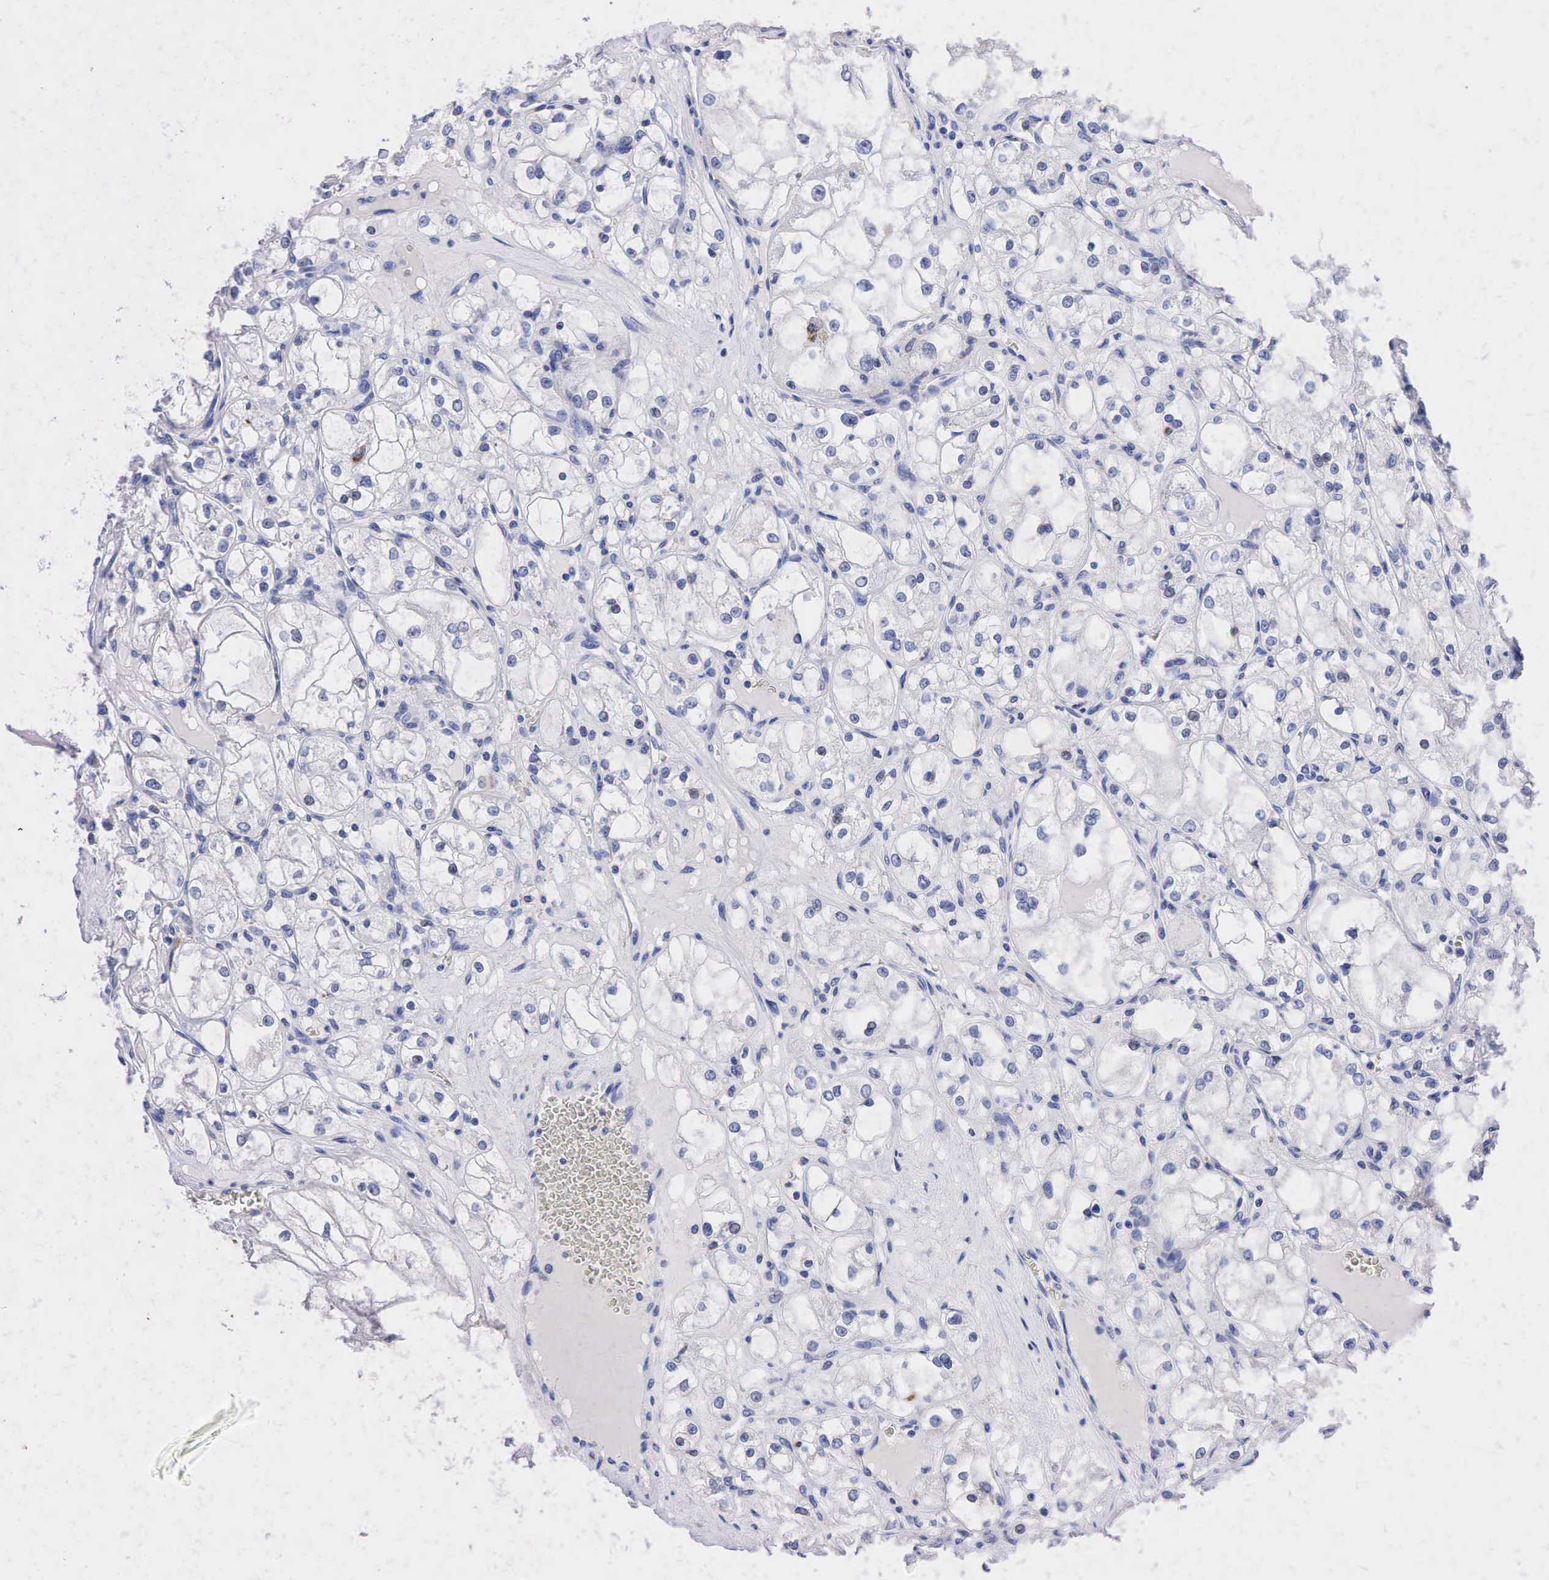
{"staining": {"intensity": "negative", "quantity": "none", "location": "none"}, "tissue": "renal cancer", "cell_type": "Tumor cells", "image_type": "cancer", "snomed": [{"axis": "morphology", "description": "Adenocarcinoma, NOS"}, {"axis": "topography", "description": "Kidney"}], "caption": "This is a micrograph of IHC staining of renal cancer (adenocarcinoma), which shows no staining in tumor cells.", "gene": "SYP", "patient": {"sex": "male", "age": 61}}